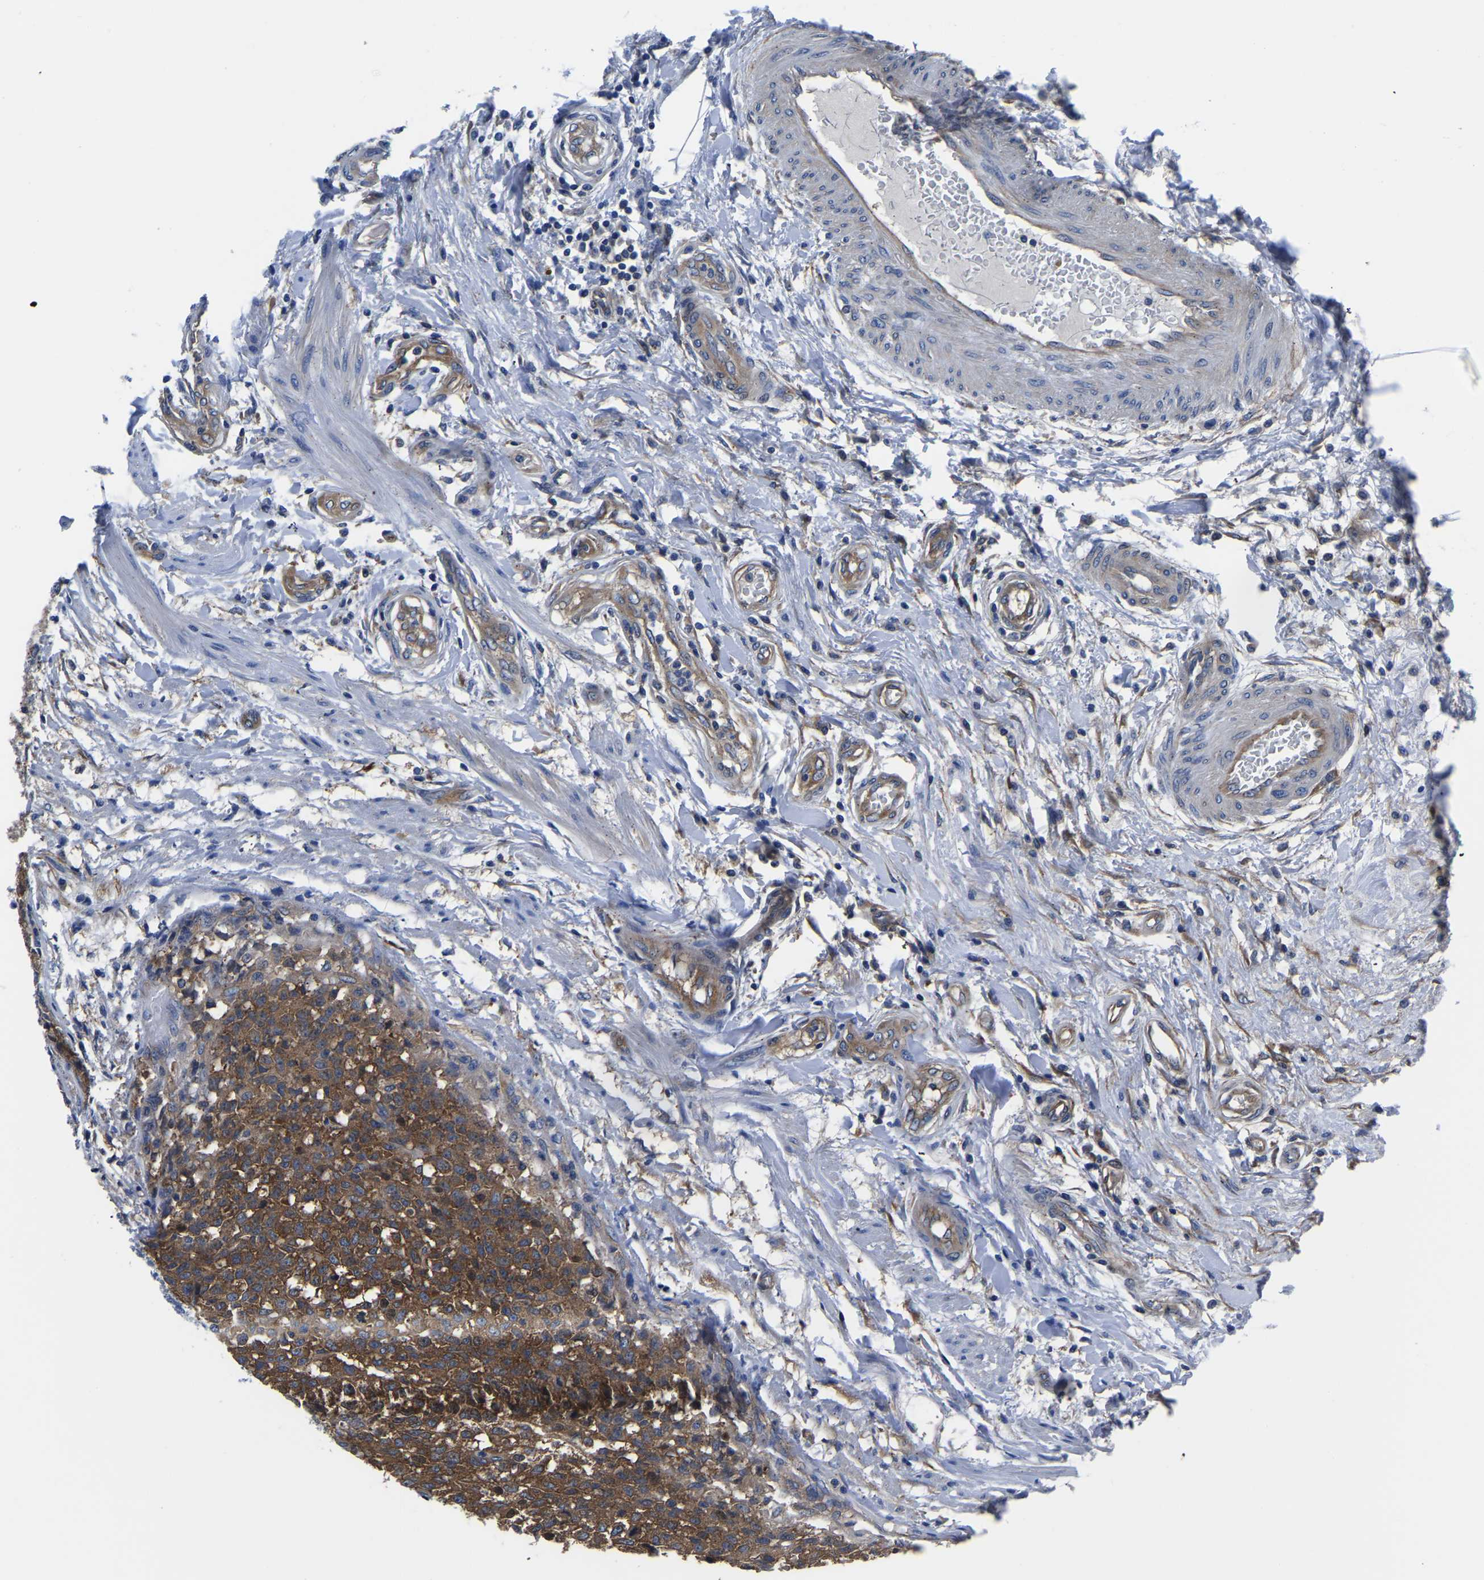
{"staining": {"intensity": "moderate", "quantity": ">75%", "location": "cytoplasmic/membranous"}, "tissue": "testis cancer", "cell_type": "Tumor cells", "image_type": "cancer", "snomed": [{"axis": "morphology", "description": "Seminoma, NOS"}, {"axis": "topography", "description": "Testis"}], "caption": "Protein expression analysis of seminoma (testis) displays moderate cytoplasmic/membranous staining in approximately >75% of tumor cells.", "gene": "TFG", "patient": {"sex": "male", "age": 59}}